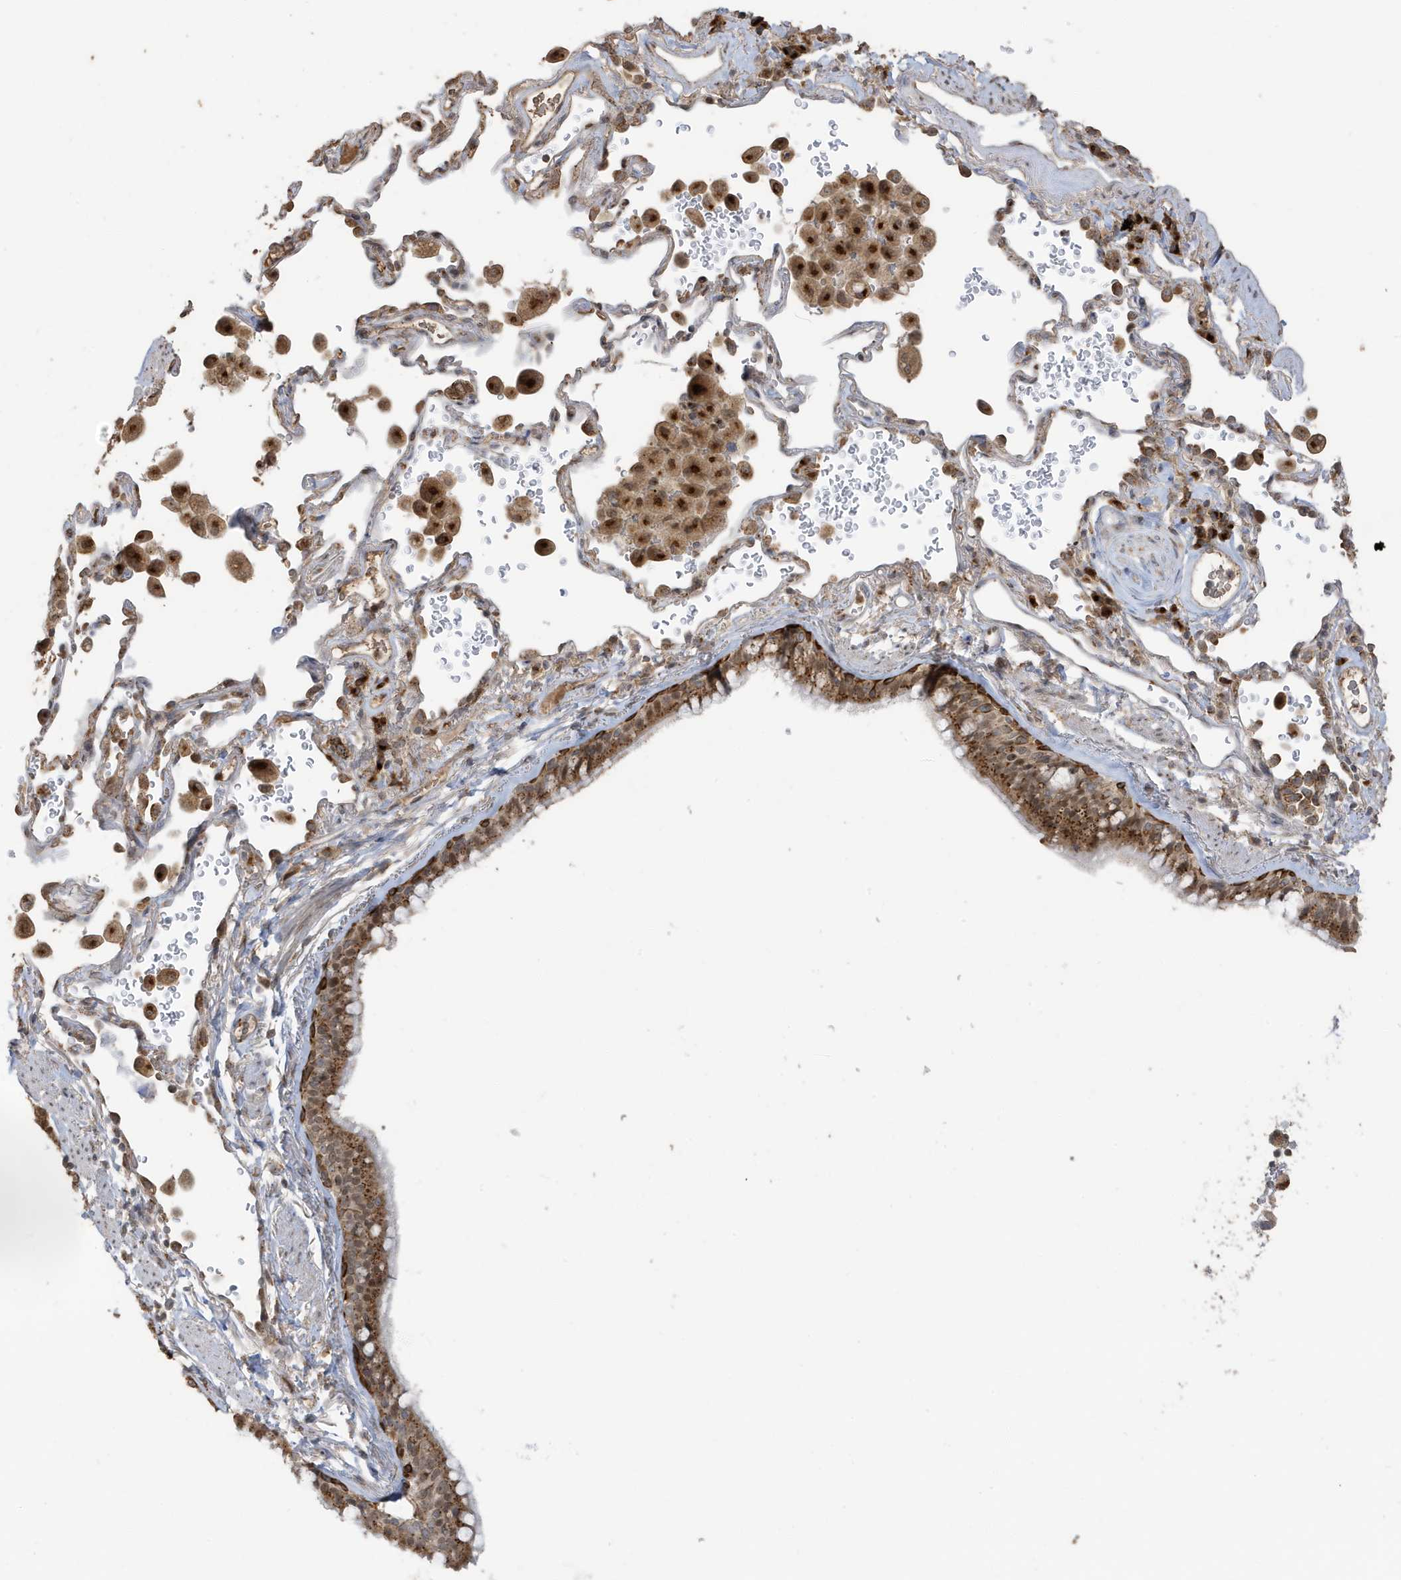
{"staining": {"intensity": "strong", "quantity": ">75%", "location": "cytoplasmic/membranous"}, "tissue": "bronchus", "cell_type": "Respiratory epithelial cells", "image_type": "normal", "snomed": [{"axis": "morphology", "description": "Normal tissue, NOS"}, {"axis": "morphology", "description": "Adenocarcinoma, NOS"}, {"axis": "topography", "description": "Bronchus"}, {"axis": "topography", "description": "Lung"}], "caption": "The immunohistochemical stain labels strong cytoplasmic/membranous expression in respiratory epithelial cells of normal bronchus.", "gene": "RER1", "patient": {"sex": "male", "age": 54}}